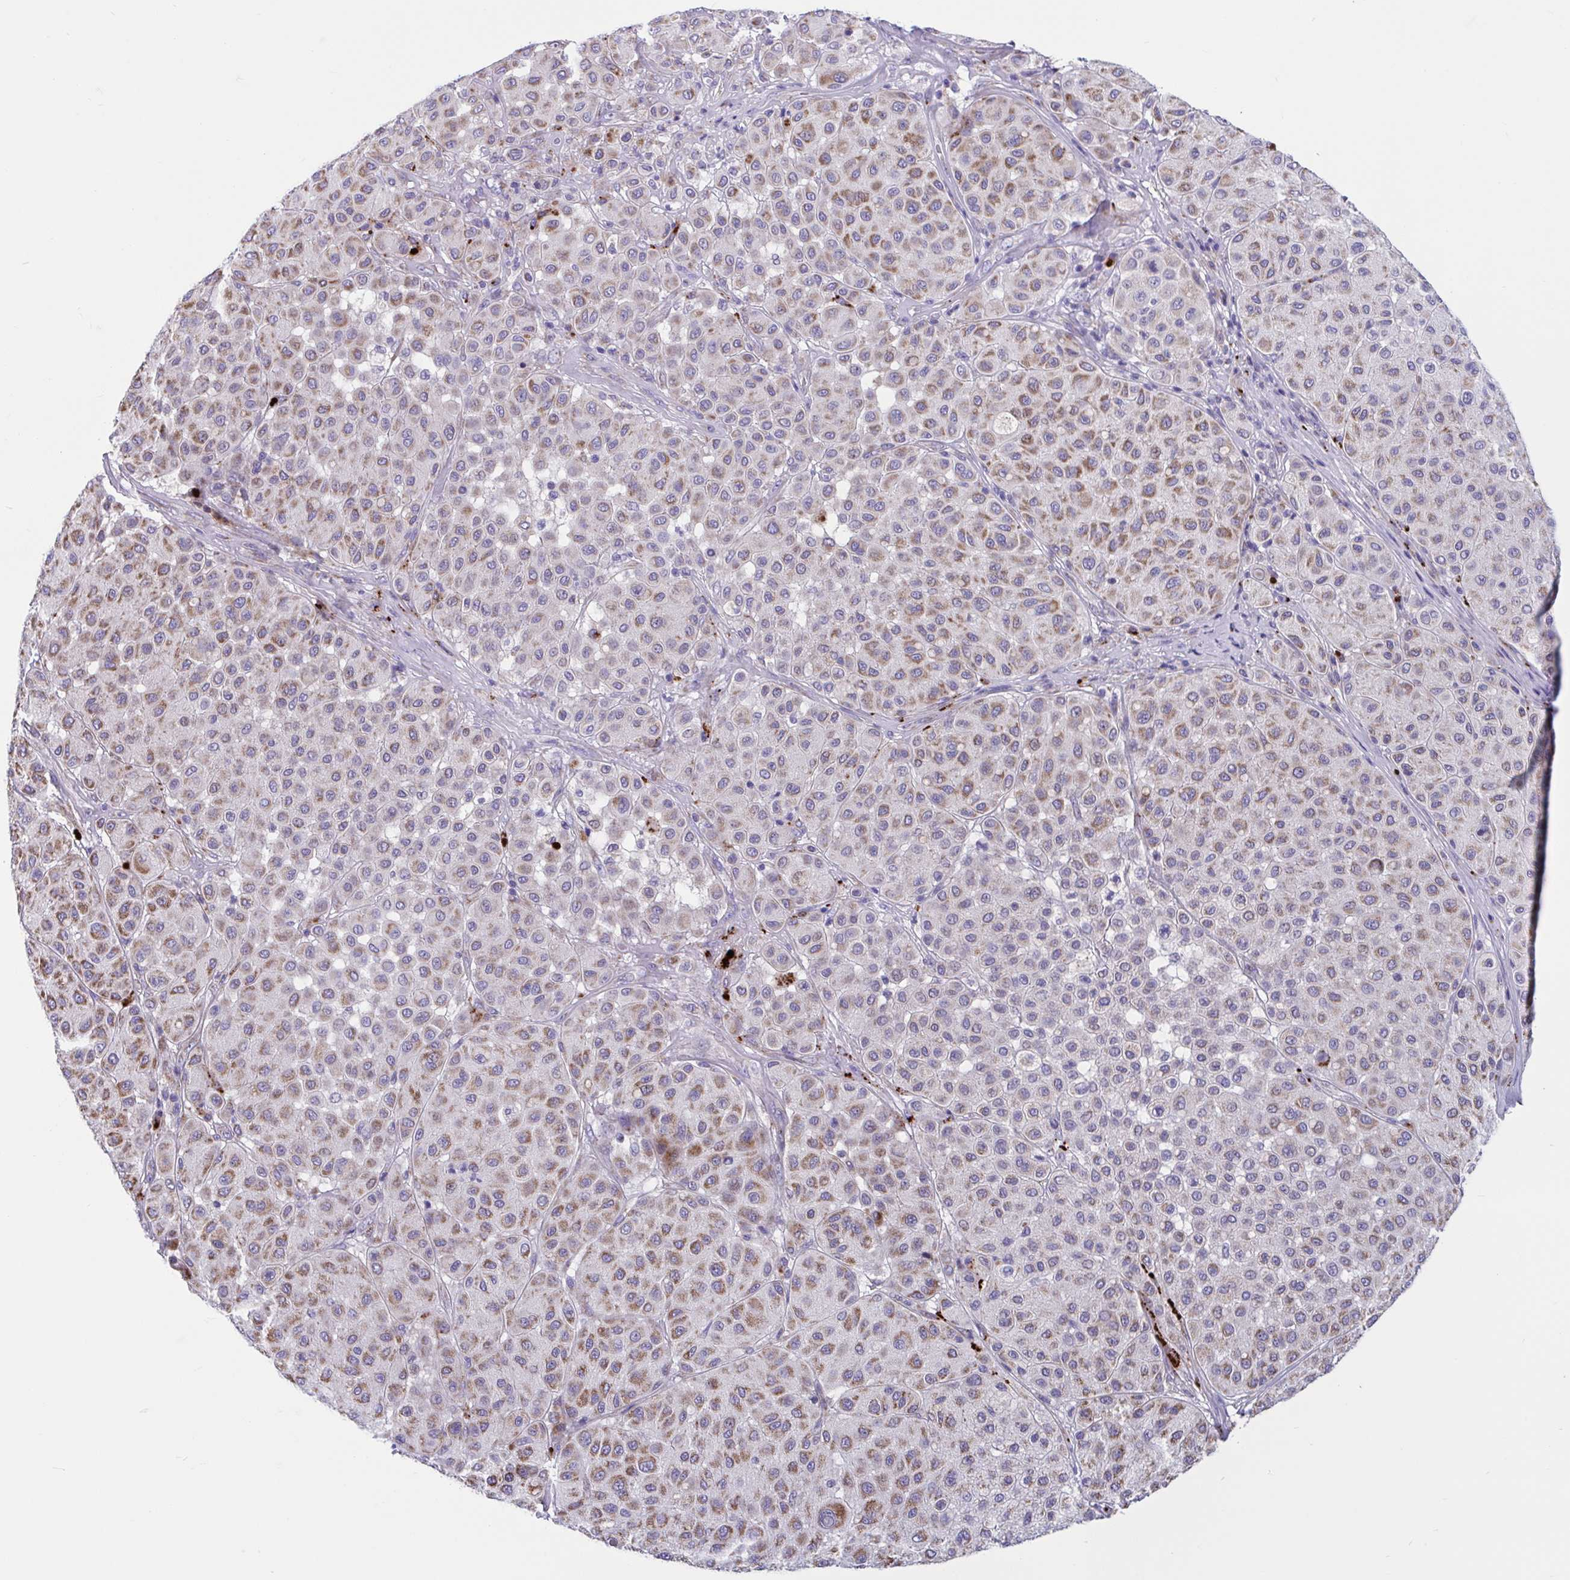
{"staining": {"intensity": "moderate", "quantity": ">75%", "location": "cytoplasmic/membranous"}, "tissue": "melanoma", "cell_type": "Tumor cells", "image_type": "cancer", "snomed": [{"axis": "morphology", "description": "Malignant melanoma, Metastatic site"}, {"axis": "topography", "description": "Smooth muscle"}], "caption": "Melanoma was stained to show a protein in brown. There is medium levels of moderate cytoplasmic/membranous positivity in approximately >75% of tumor cells.", "gene": "OR13A1", "patient": {"sex": "male", "age": 41}}